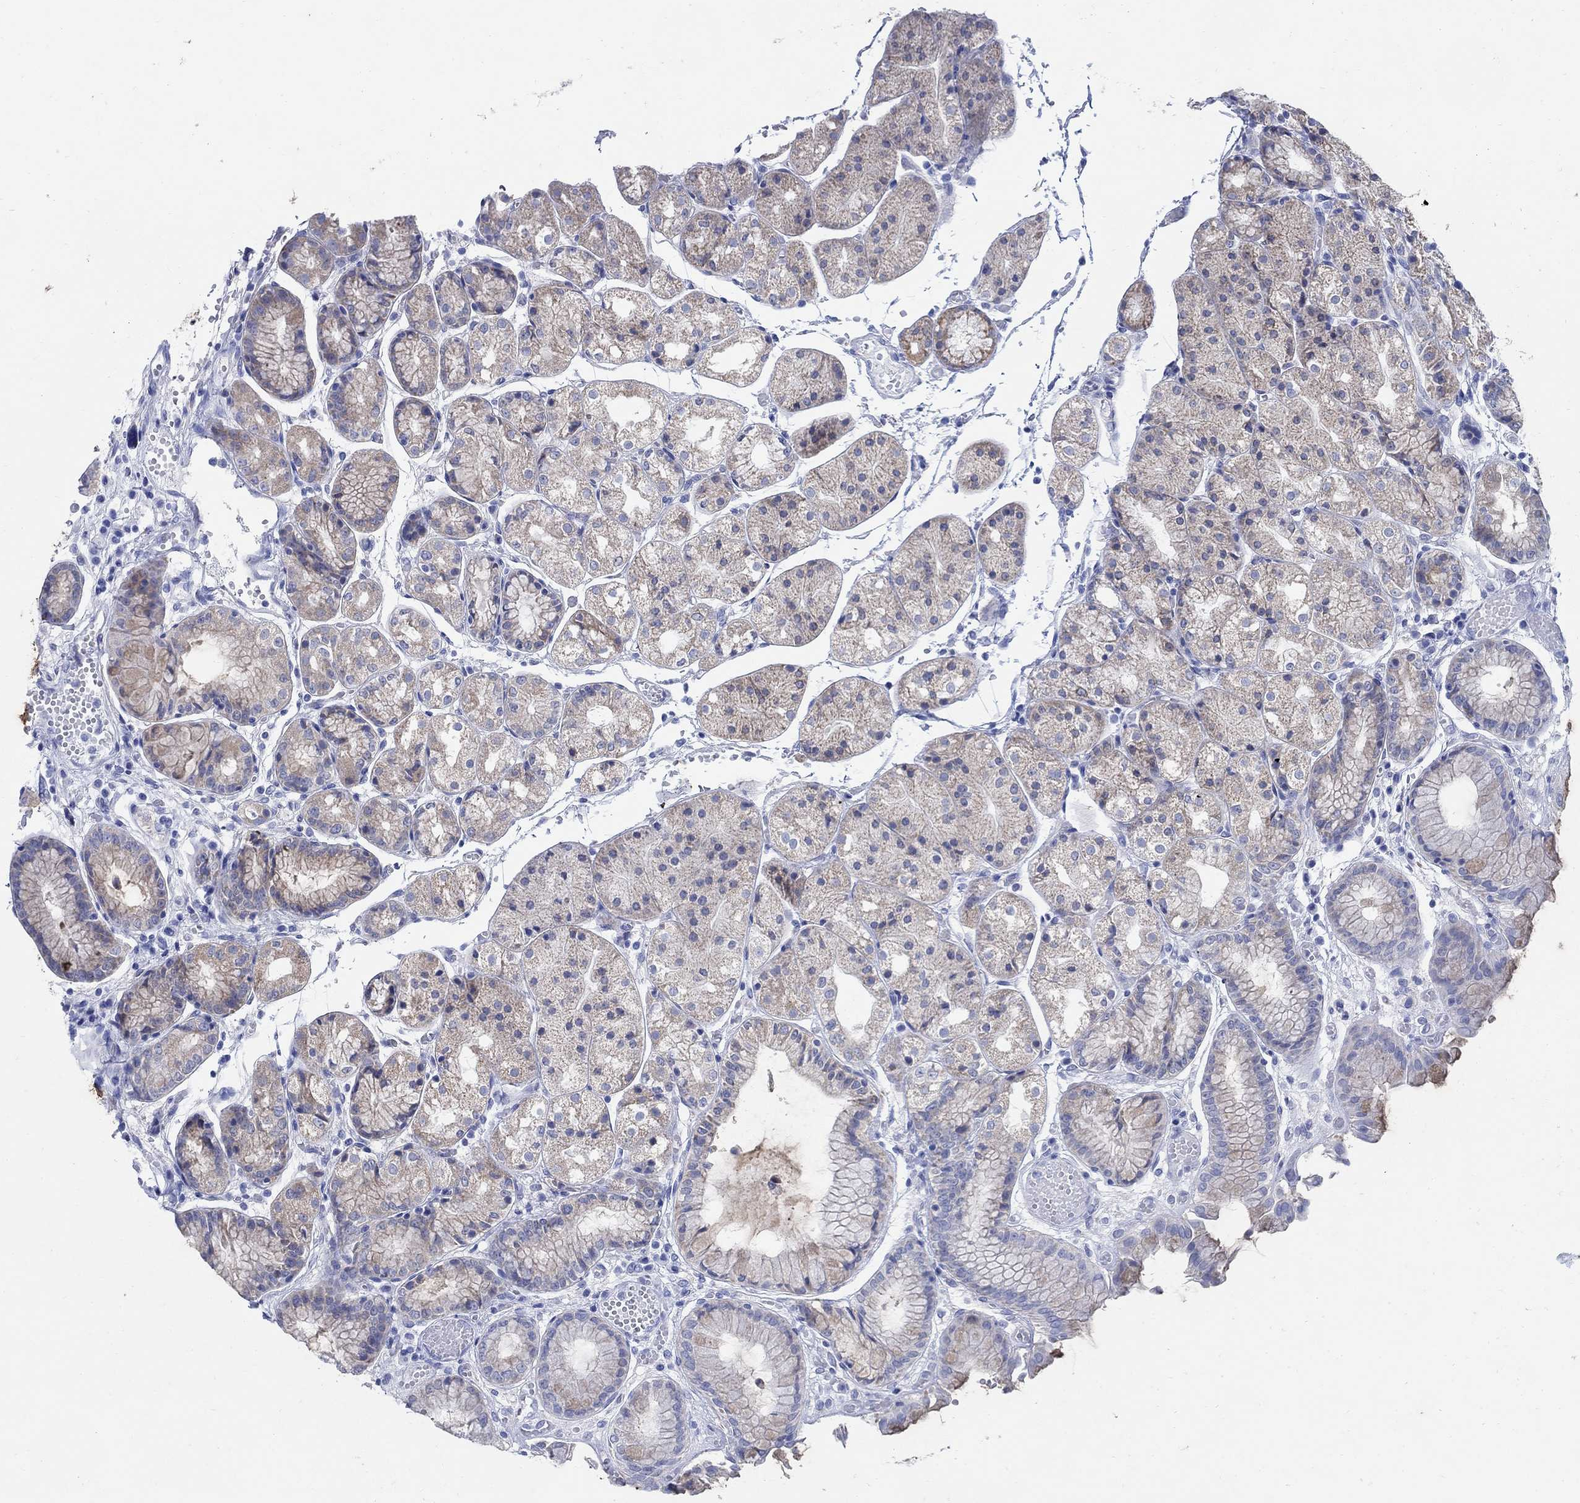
{"staining": {"intensity": "weak", "quantity": "25%-75%", "location": "cytoplasmic/membranous"}, "tissue": "stomach", "cell_type": "Glandular cells", "image_type": "normal", "snomed": [{"axis": "morphology", "description": "Normal tissue, NOS"}, {"axis": "topography", "description": "Stomach, upper"}], "caption": "A low amount of weak cytoplasmic/membranous expression is seen in approximately 25%-75% of glandular cells in benign stomach. Using DAB (3,3'-diaminobenzidine) (brown) and hematoxylin (blue) stains, captured at high magnification using brightfield microscopy.", "gene": "ZDHHC14", "patient": {"sex": "male", "age": 72}}